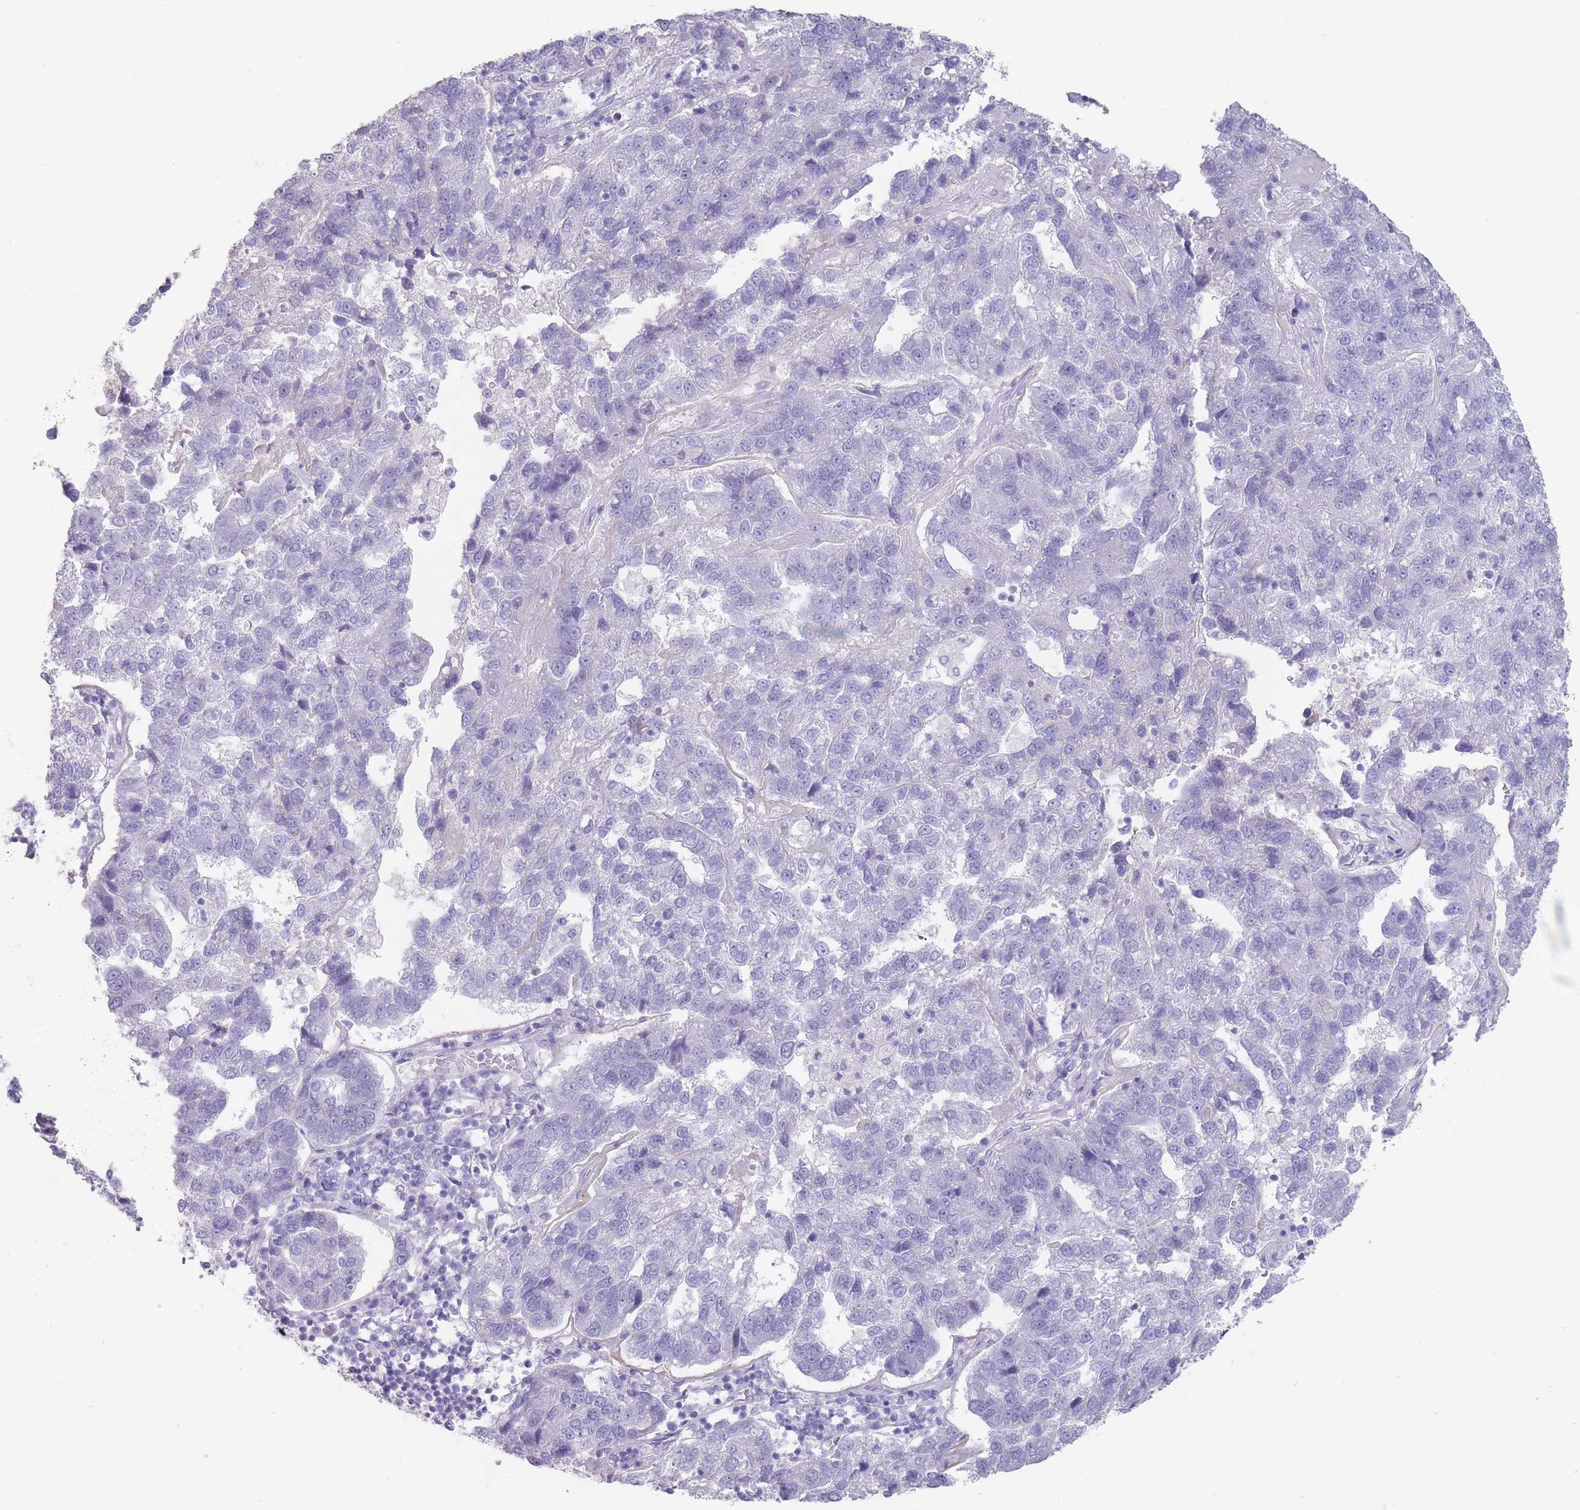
{"staining": {"intensity": "negative", "quantity": "none", "location": "none"}, "tissue": "pancreatic cancer", "cell_type": "Tumor cells", "image_type": "cancer", "snomed": [{"axis": "morphology", "description": "Adenocarcinoma, NOS"}, {"axis": "topography", "description": "Pancreas"}], "caption": "Micrograph shows no protein positivity in tumor cells of pancreatic cancer (adenocarcinoma) tissue. (DAB (3,3'-diaminobenzidine) IHC, high magnification).", "gene": "RHBG", "patient": {"sex": "female", "age": 61}}